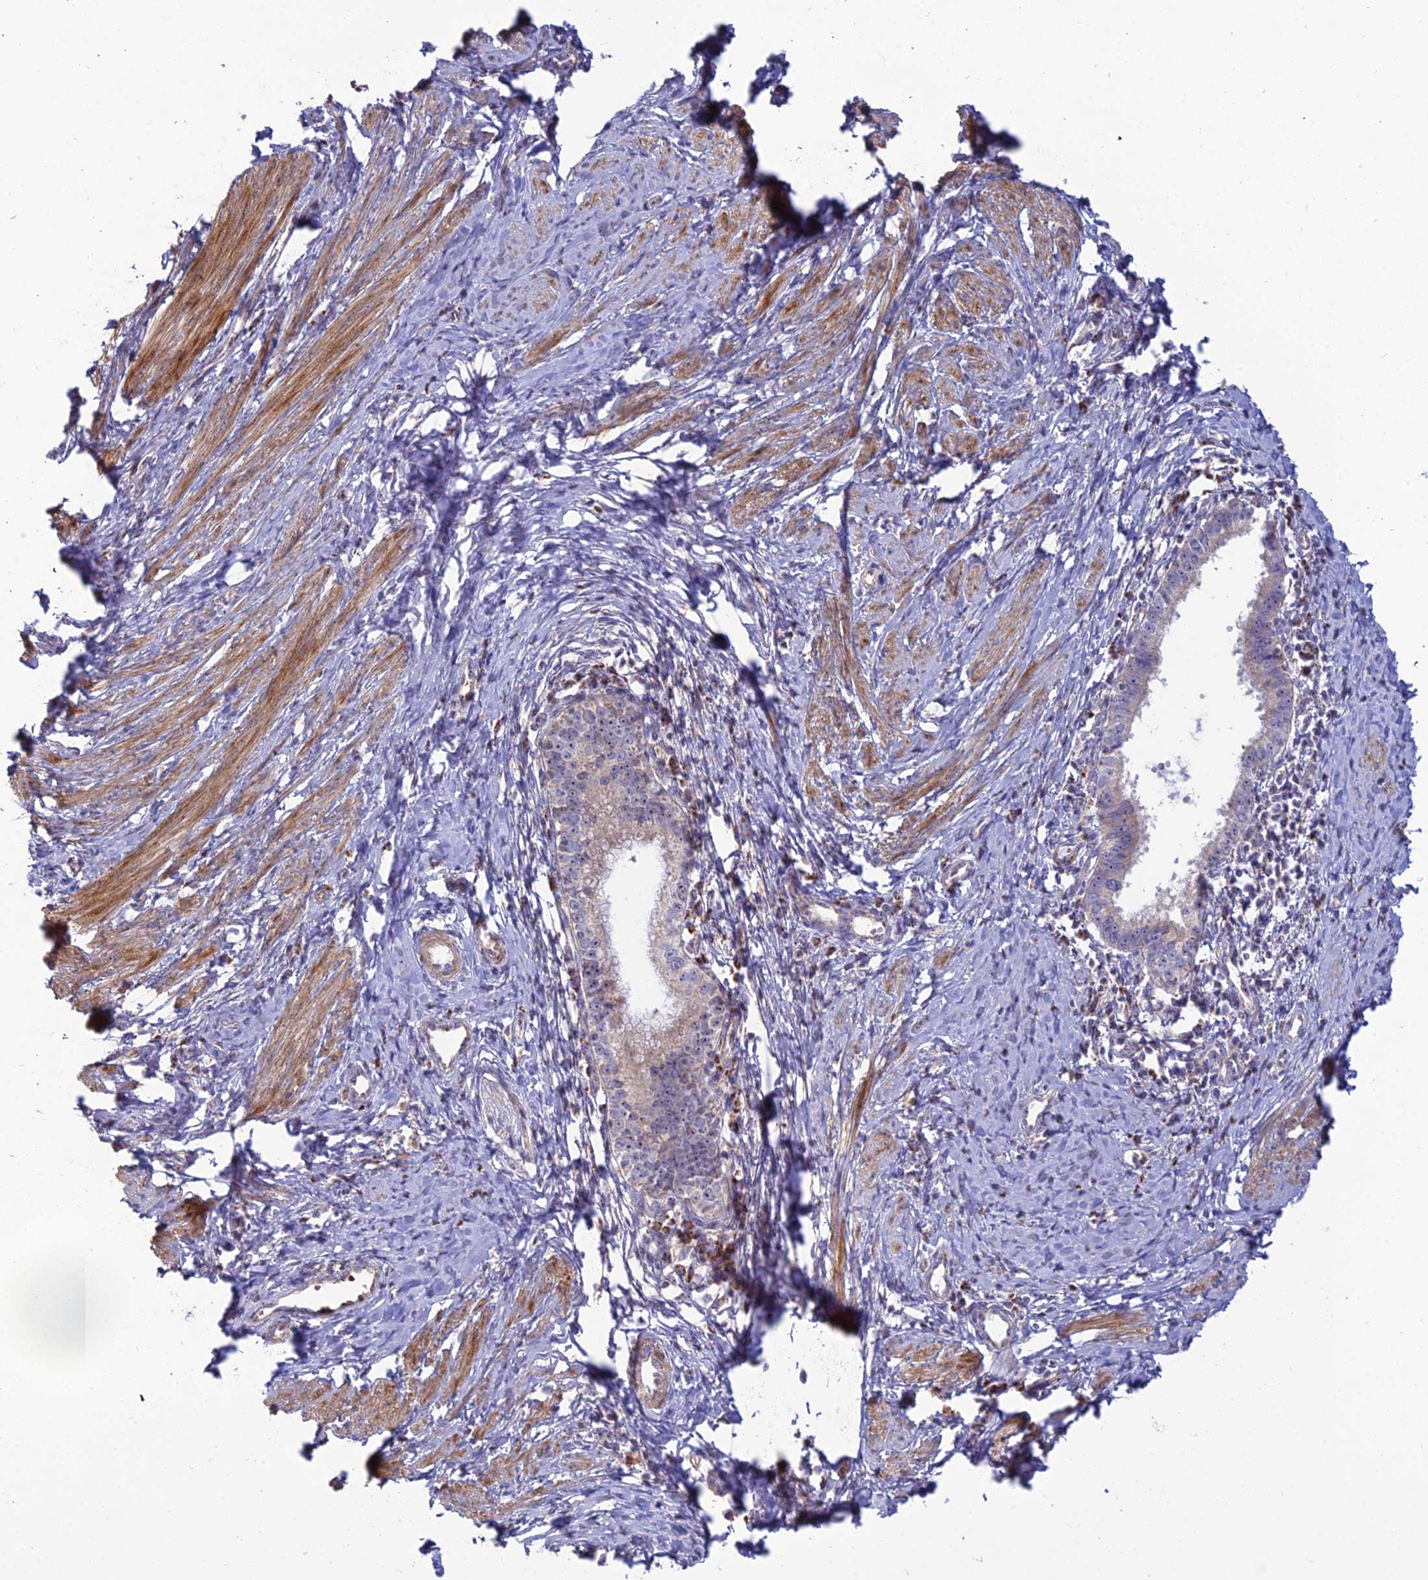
{"staining": {"intensity": "weak", "quantity": "<25%", "location": "cytoplasmic/membranous"}, "tissue": "cervical cancer", "cell_type": "Tumor cells", "image_type": "cancer", "snomed": [{"axis": "morphology", "description": "Adenocarcinoma, NOS"}, {"axis": "topography", "description": "Cervix"}], "caption": "Immunohistochemistry image of human cervical cancer (adenocarcinoma) stained for a protein (brown), which reveals no staining in tumor cells.", "gene": "SLC35F4", "patient": {"sex": "female", "age": 36}}